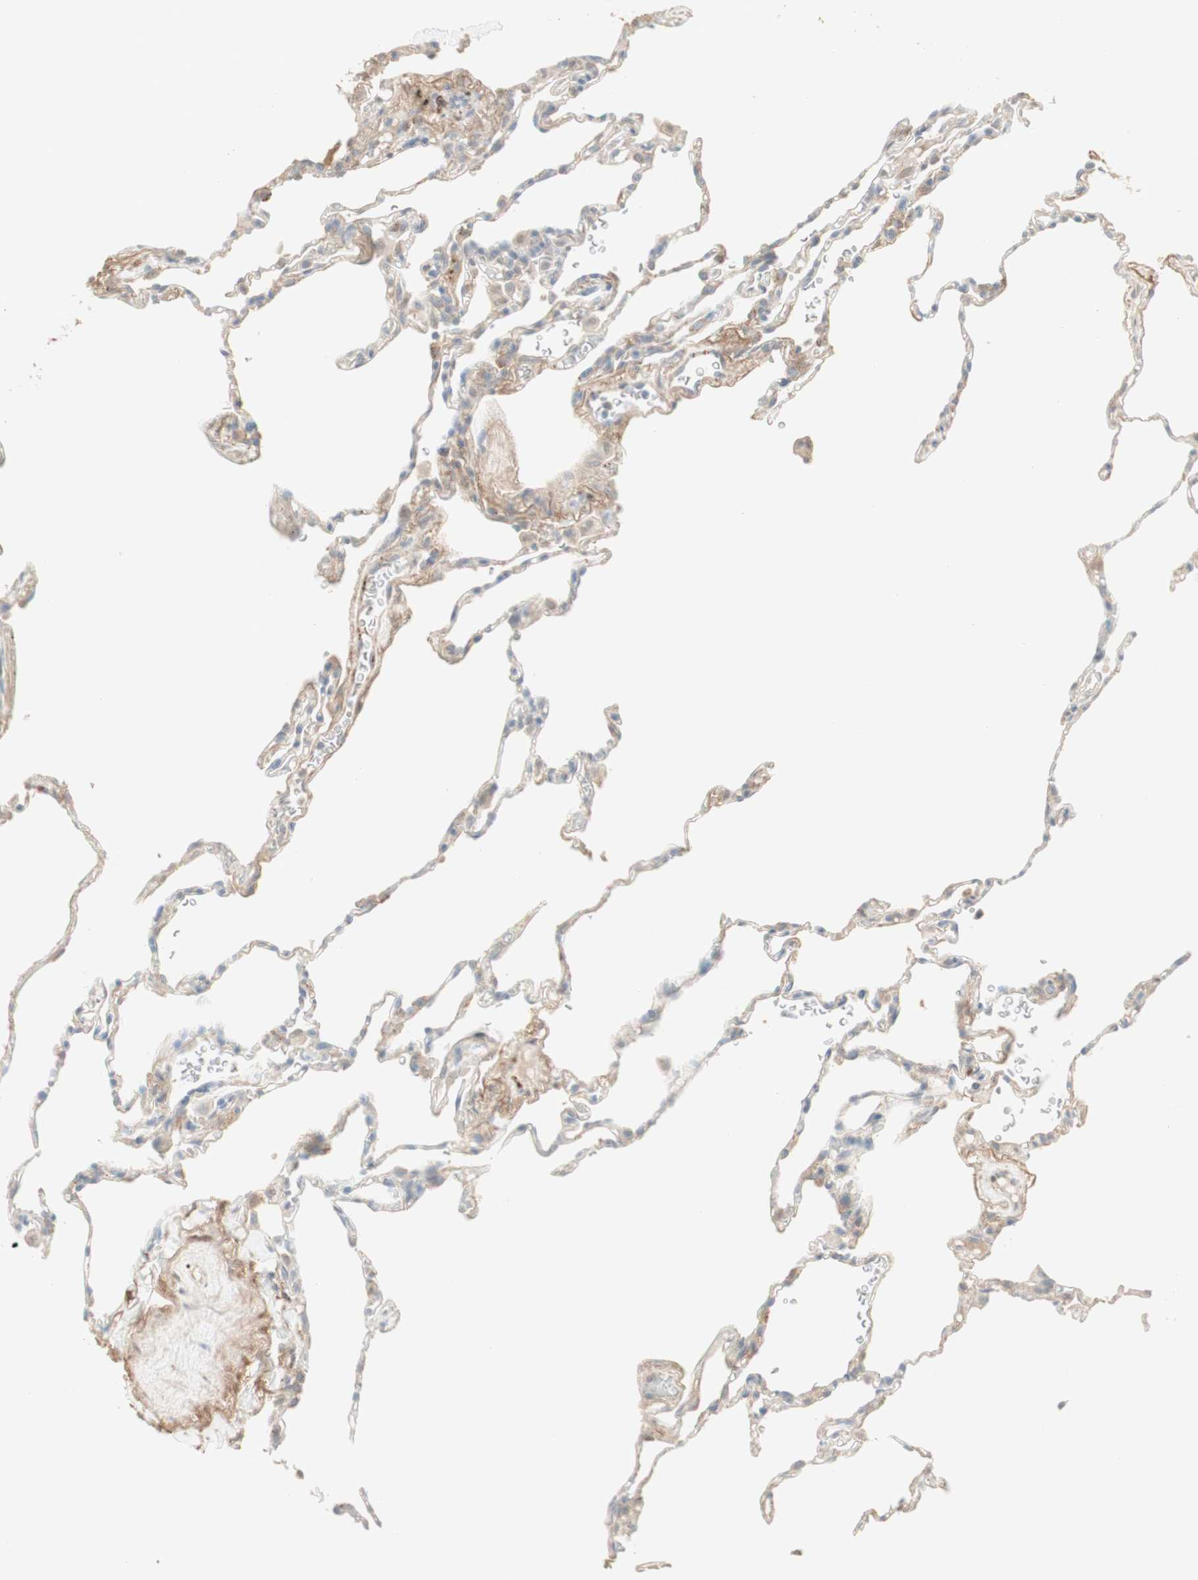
{"staining": {"intensity": "negative", "quantity": "none", "location": "none"}, "tissue": "lung", "cell_type": "Alveolar cells", "image_type": "normal", "snomed": [{"axis": "morphology", "description": "Normal tissue, NOS"}, {"axis": "topography", "description": "Lung"}], "caption": "Human lung stained for a protein using IHC displays no positivity in alveolar cells.", "gene": "MUC3A", "patient": {"sex": "male", "age": 59}}